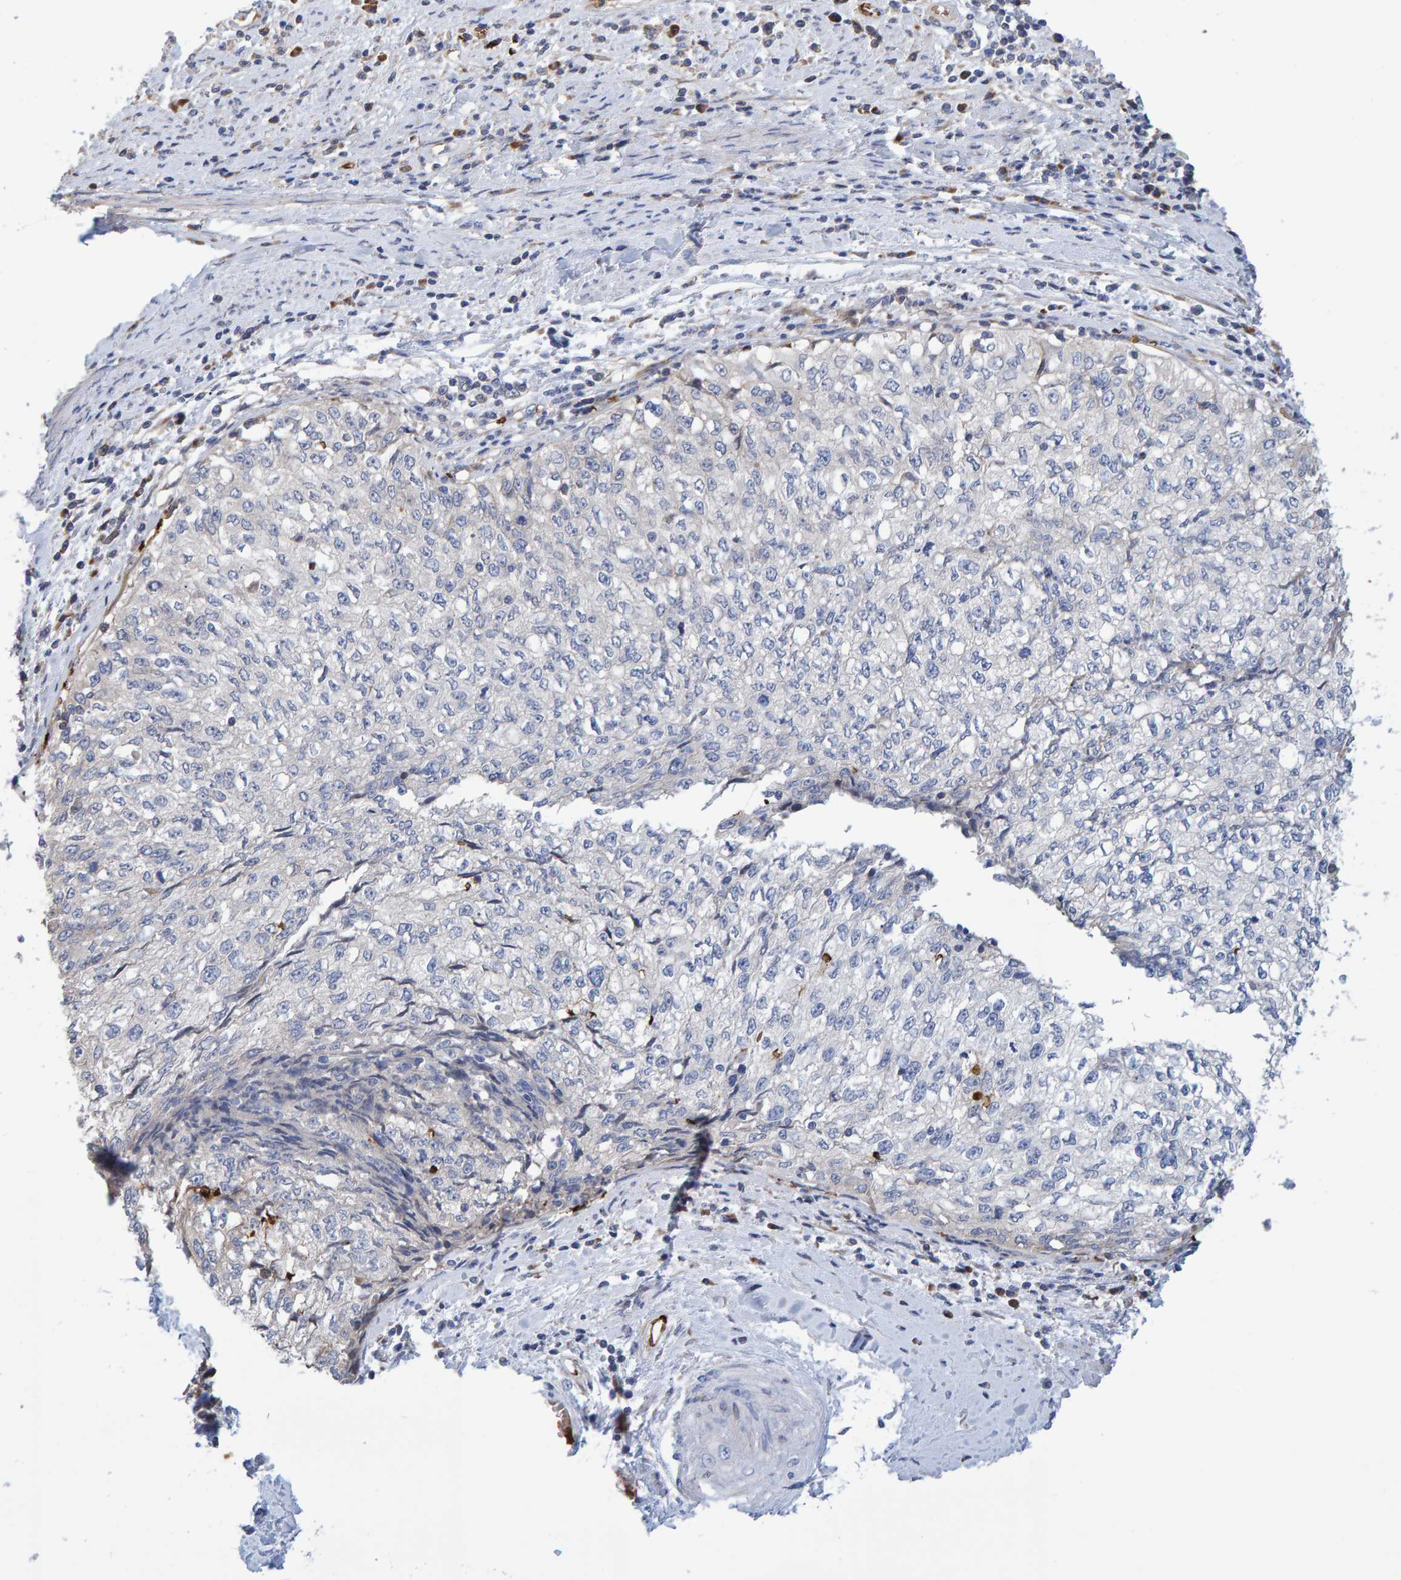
{"staining": {"intensity": "negative", "quantity": "none", "location": "none"}, "tissue": "cervical cancer", "cell_type": "Tumor cells", "image_type": "cancer", "snomed": [{"axis": "morphology", "description": "Squamous cell carcinoma, NOS"}, {"axis": "topography", "description": "Cervix"}], "caption": "Cervical cancer was stained to show a protein in brown. There is no significant staining in tumor cells.", "gene": "VPS9D1", "patient": {"sex": "female", "age": 57}}